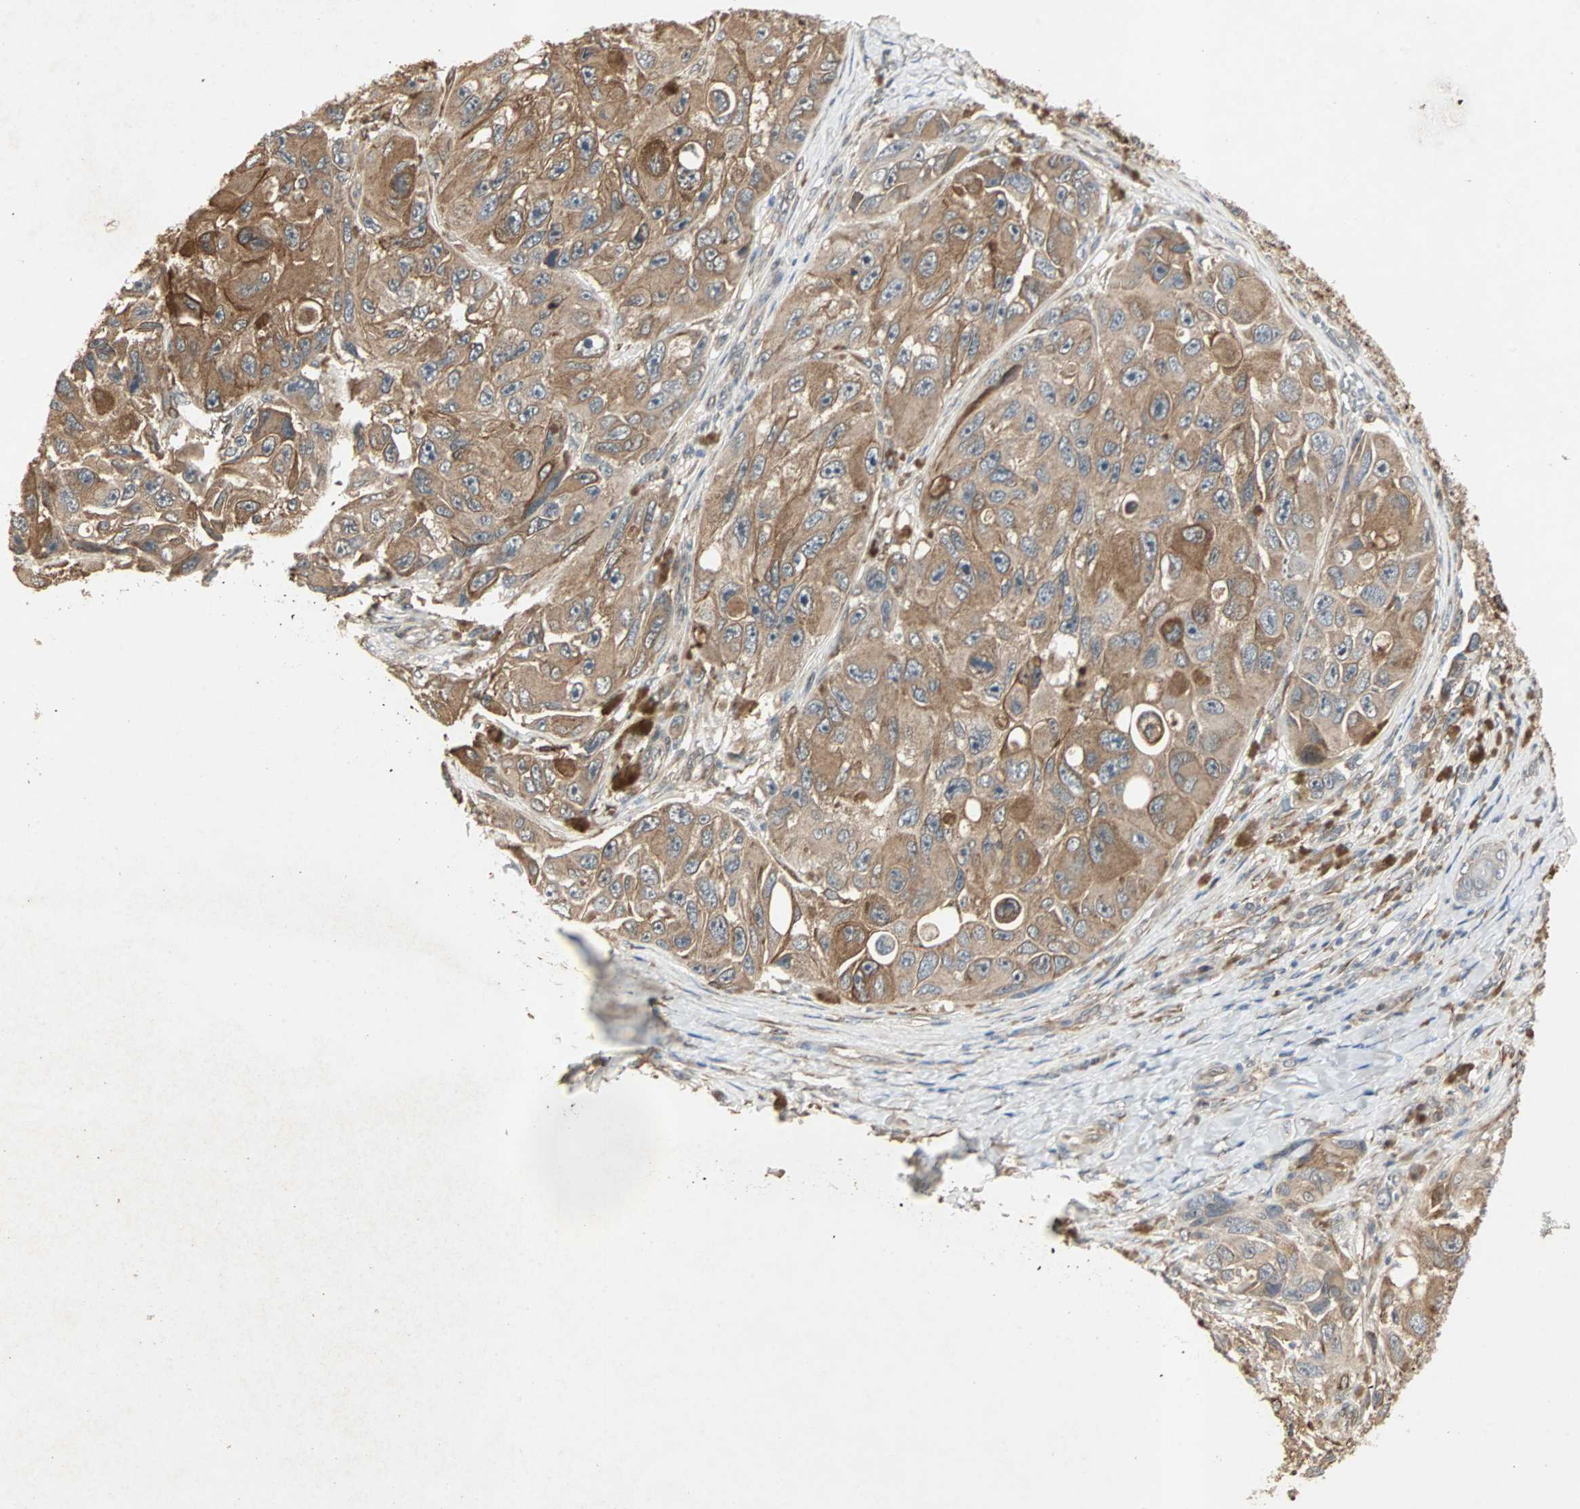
{"staining": {"intensity": "moderate", "quantity": ">75%", "location": "cytoplasmic/membranous"}, "tissue": "melanoma", "cell_type": "Tumor cells", "image_type": "cancer", "snomed": [{"axis": "morphology", "description": "Malignant melanoma, NOS"}, {"axis": "topography", "description": "Skin"}], "caption": "This micrograph demonstrates malignant melanoma stained with IHC to label a protein in brown. The cytoplasmic/membranous of tumor cells show moderate positivity for the protein. Nuclei are counter-stained blue.", "gene": "TRPV4", "patient": {"sex": "female", "age": 73}}